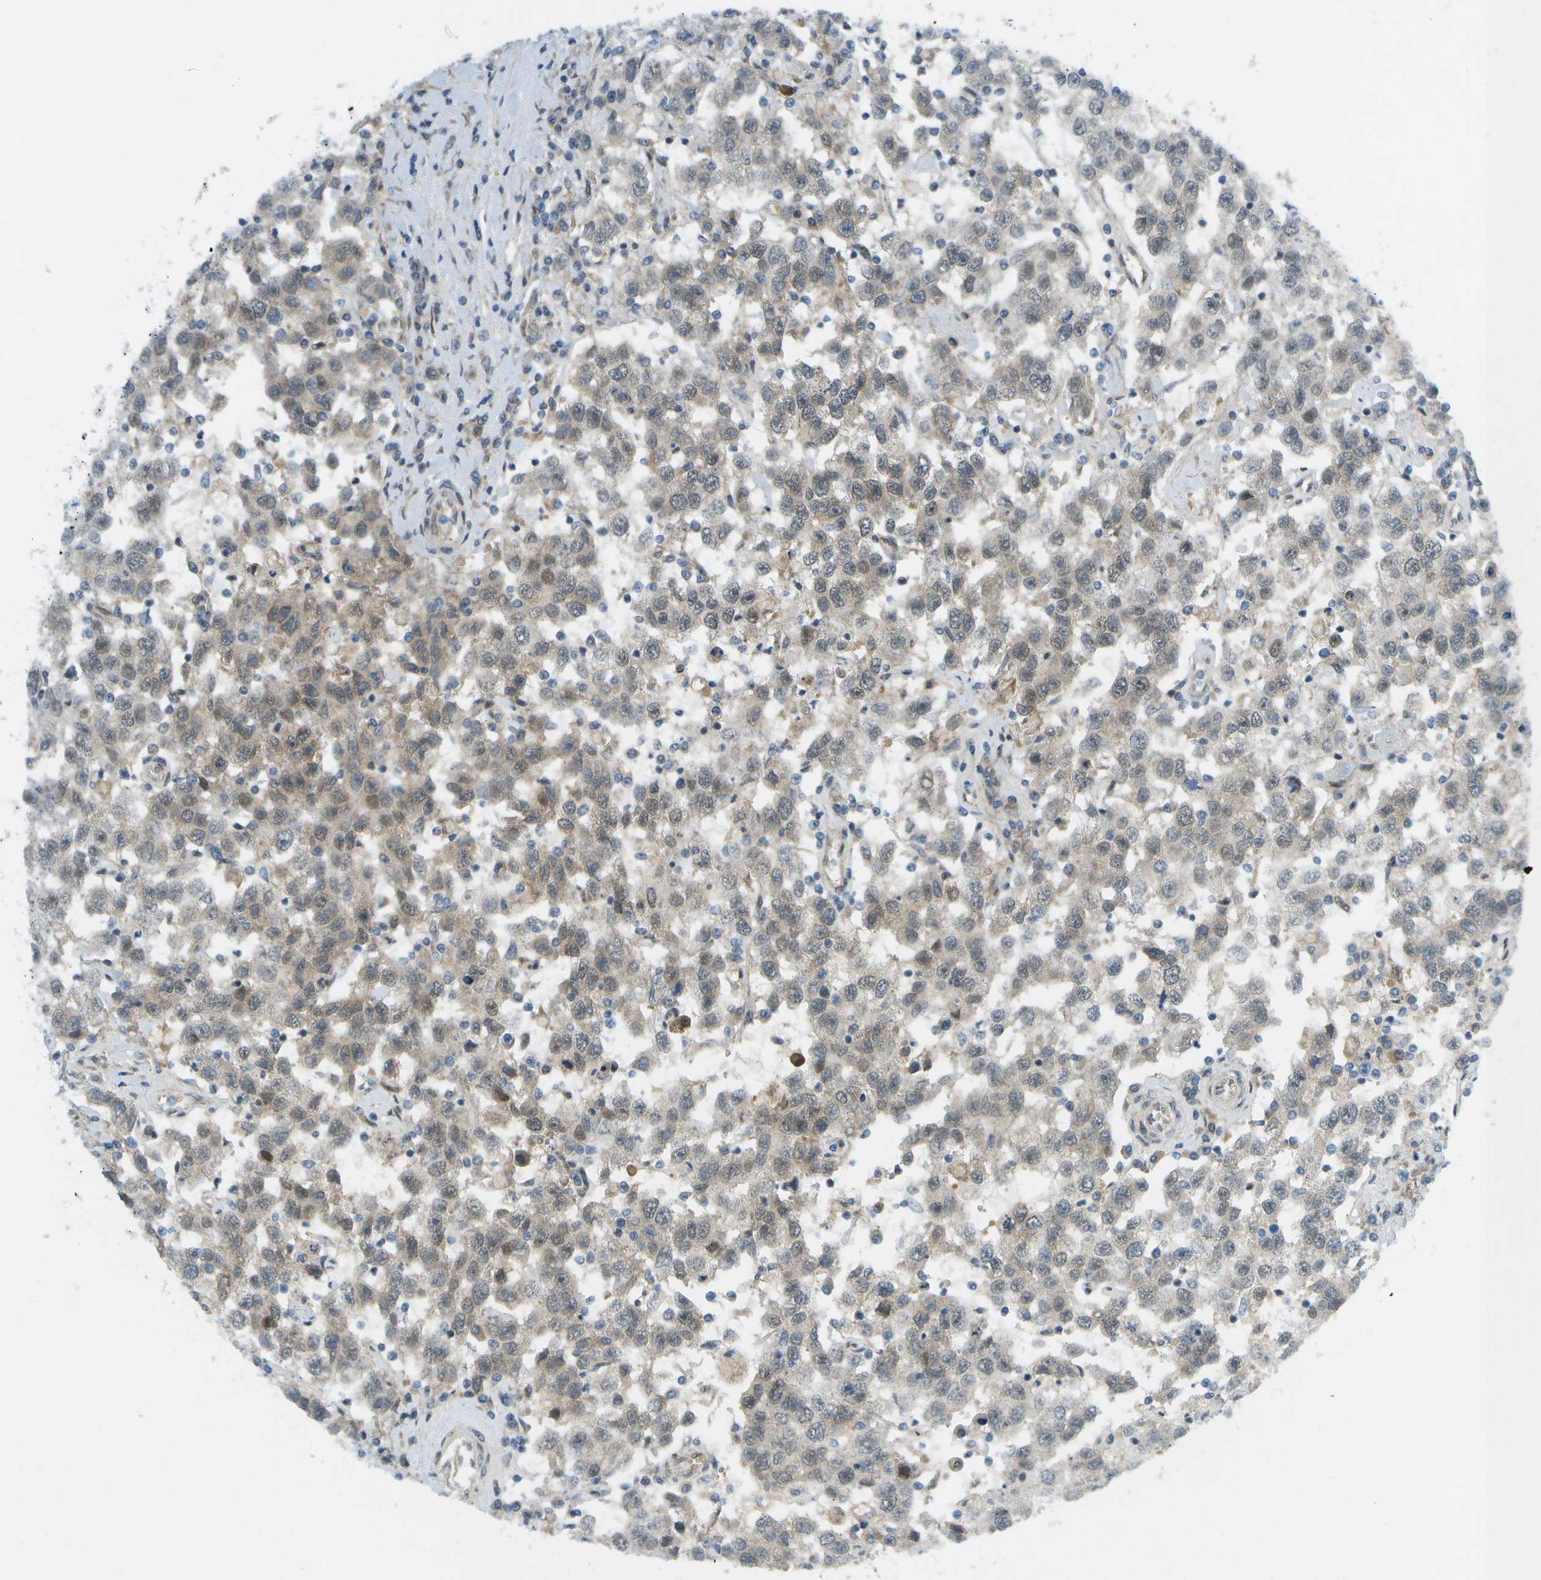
{"staining": {"intensity": "weak", "quantity": "25%-75%", "location": "cytoplasmic/membranous,nuclear"}, "tissue": "testis cancer", "cell_type": "Tumor cells", "image_type": "cancer", "snomed": [{"axis": "morphology", "description": "Seminoma, NOS"}, {"axis": "topography", "description": "Testis"}], "caption": "Seminoma (testis) was stained to show a protein in brown. There is low levels of weak cytoplasmic/membranous and nuclear expression in about 25%-75% of tumor cells. The staining is performed using DAB brown chromogen to label protein expression. The nuclei are counter-stained blue using hematoxylin.", "gene": "CACNB4", "patient": {"sex": "male", "age": 41}}